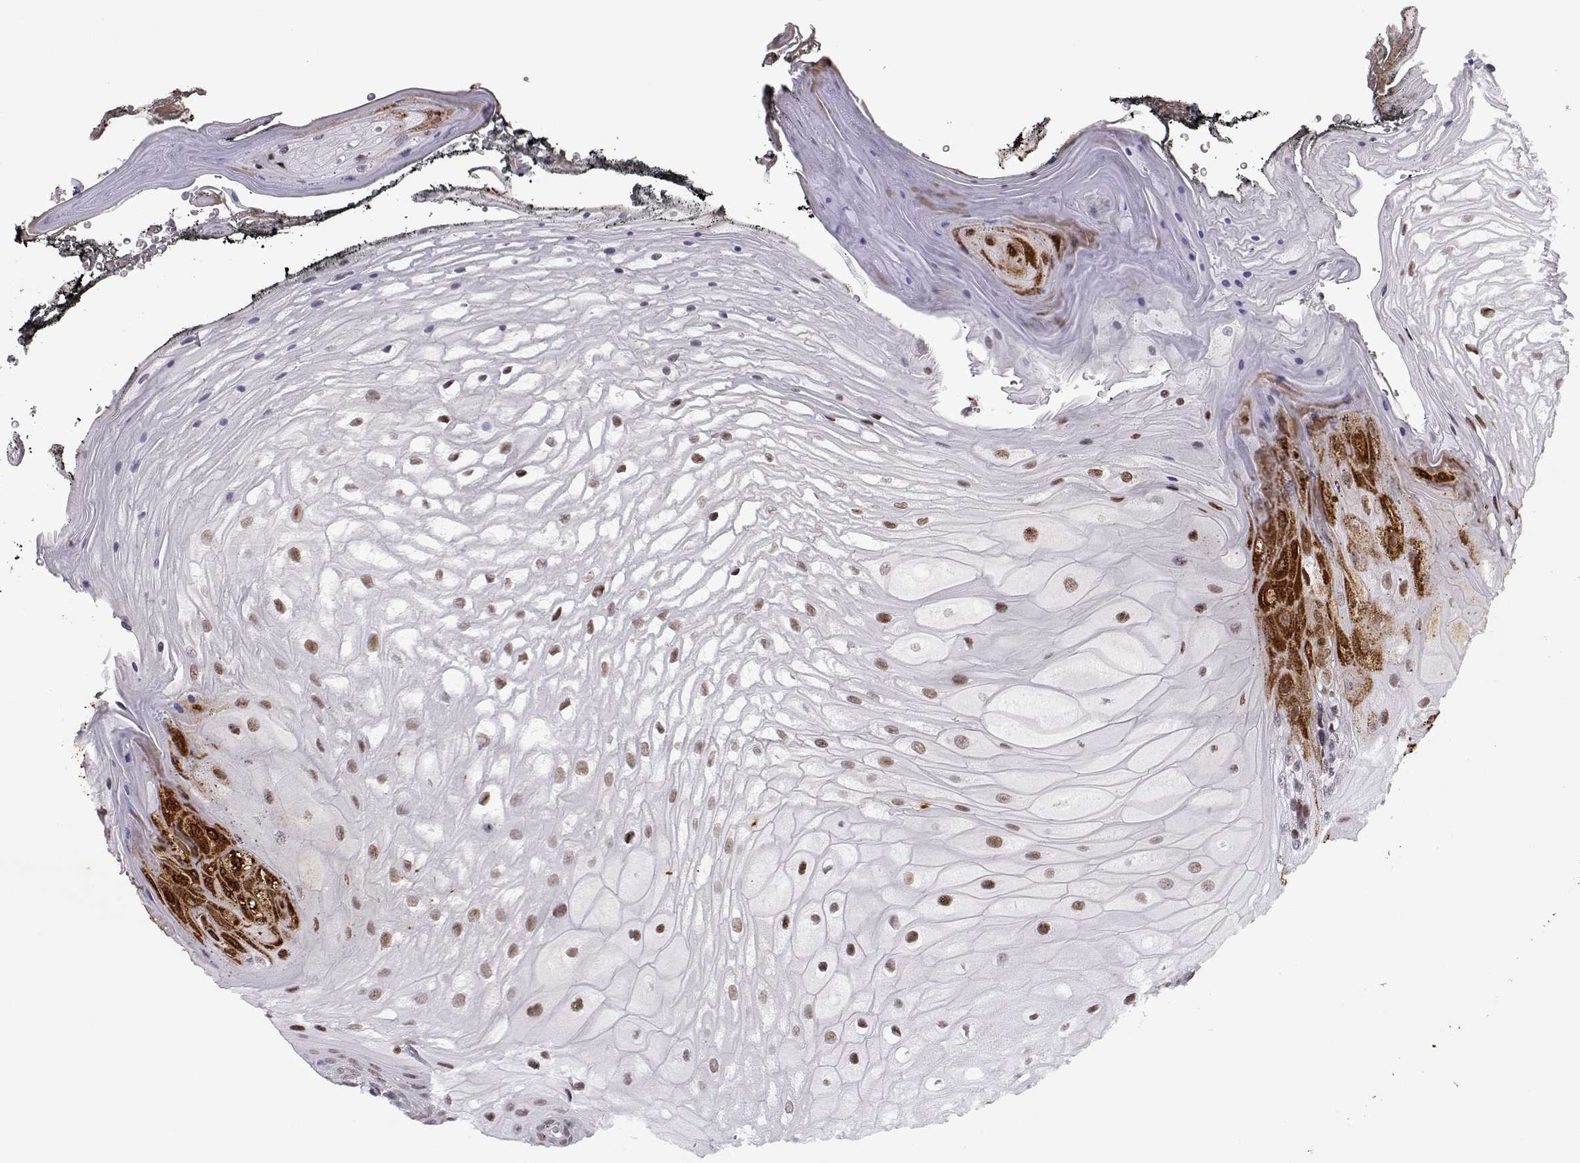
{"staining": {"intensity": "moderate", "quantity": ">75%", "location": "nuclear"}, "tissue": "oral mucosa", "cell_type": "Squamous epithelial cells", "image_type": "normal", "snomed": [{"axis": "morphology", "description": "Normal tissue, NOS"}, {"axis": "morphology", "description": "Squamous cell carcinoma, NOS"}, {"axis": "topography", "description": "Oral tissue"}, {"axis": "topography", "description": "Head-Neck"}], "caption": "This image exhibits immunohistochemistry staining of benign human oral mucosa, with medium moderate nuclear staining in approximately >75% of squamous epithelial cells.", "gene": "SIX6", "patient": {"sex": "male", "age": 65}}